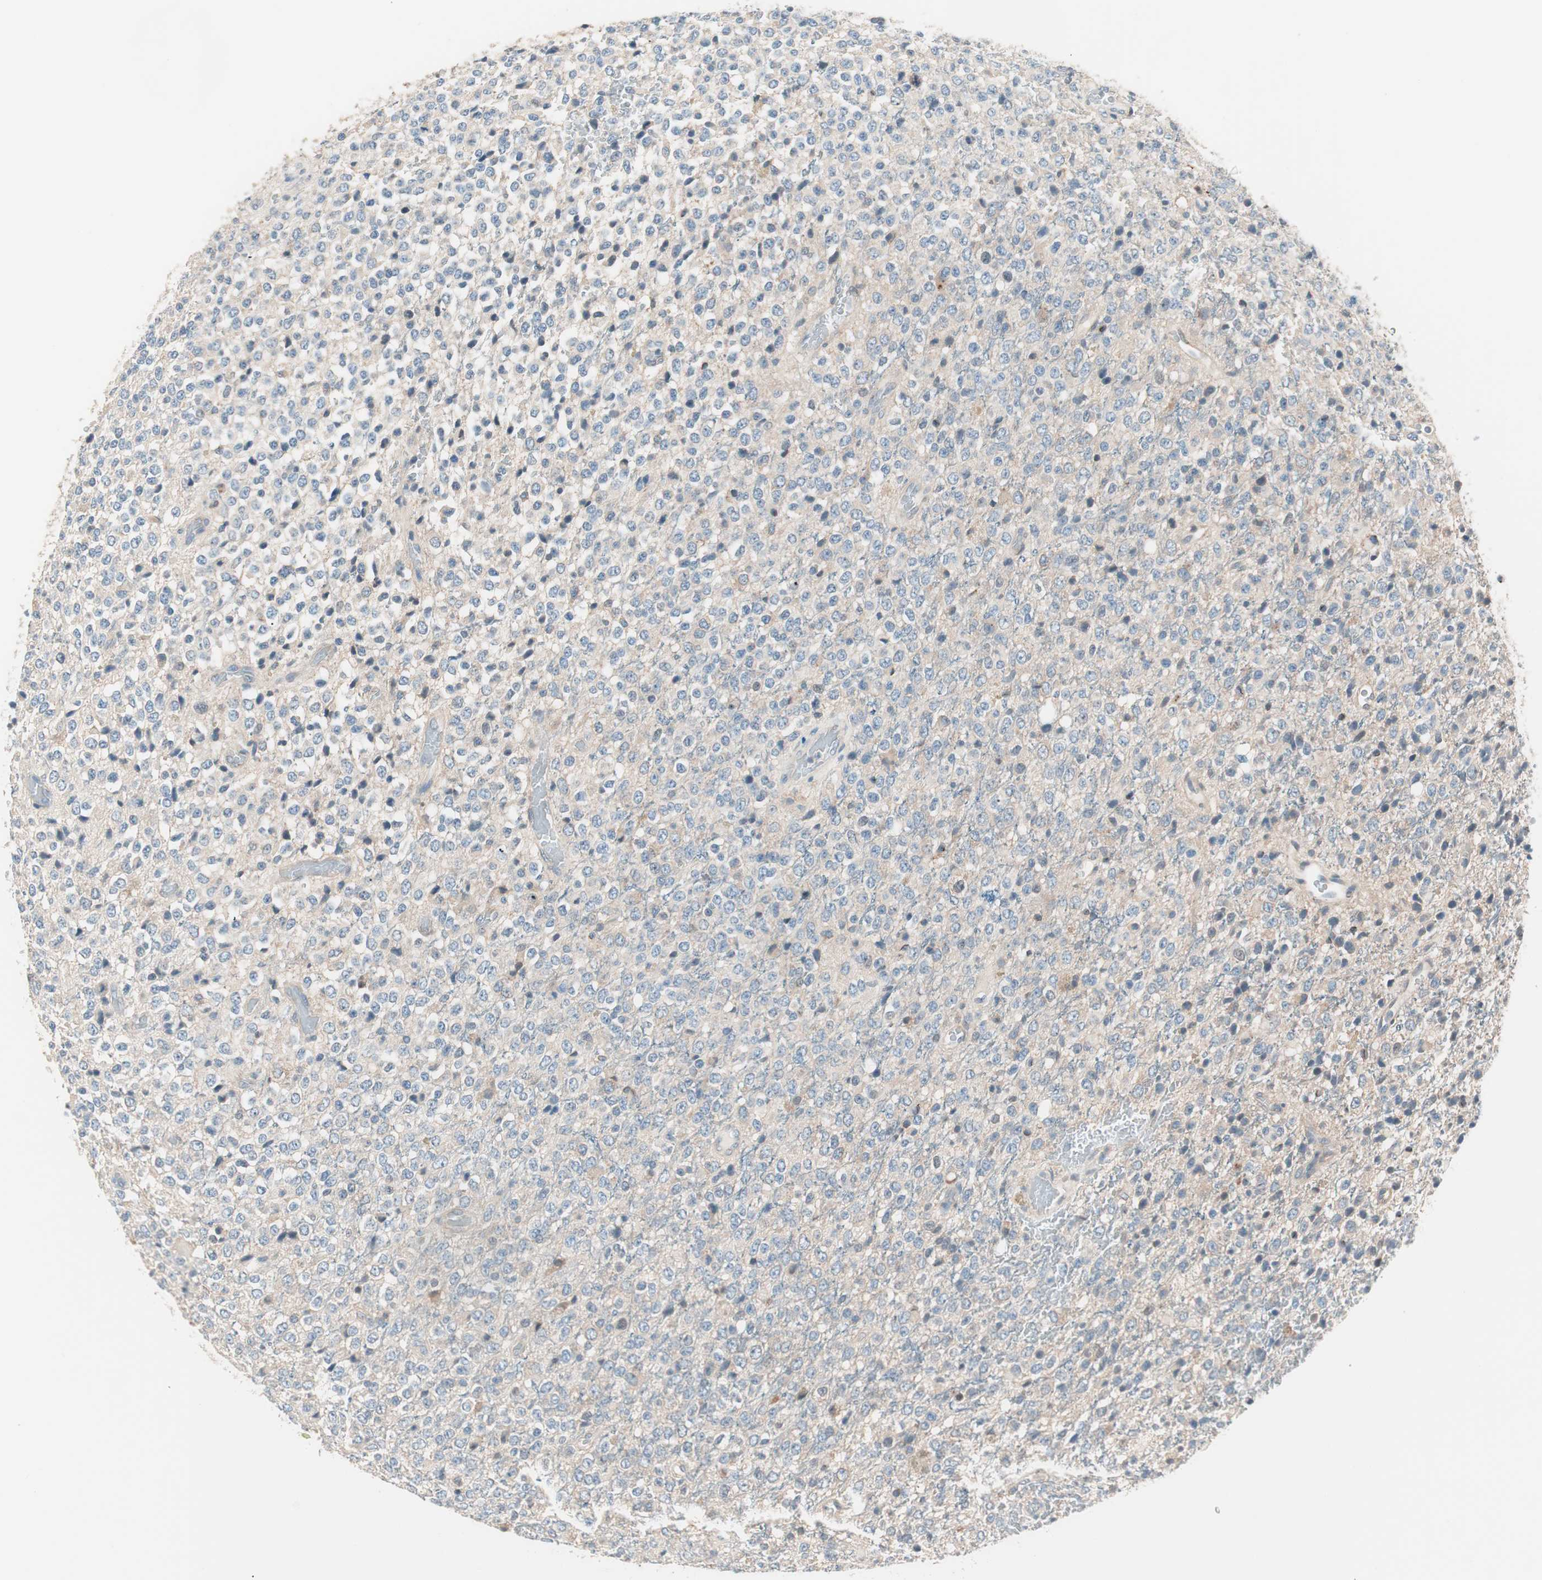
{"staining": {"intensity": "weak", "quantity": "<25%", "location": "cytoplasmic/membranous"}, "tissue": "glioma", "cell_type": "Tumor cells", "image_type": "cancer", "snomed": [{"axis": "morphology", "description": "Glioma, malignant, High grade"}, {"axis": "topography", "description": "pancreas cauda"}], "caption": "Tumor cells are negative for brown protein staining in malignant glioma (high-grade).", "gene": "RAD54B", "patient": {"sex": "male", "age": 60}}